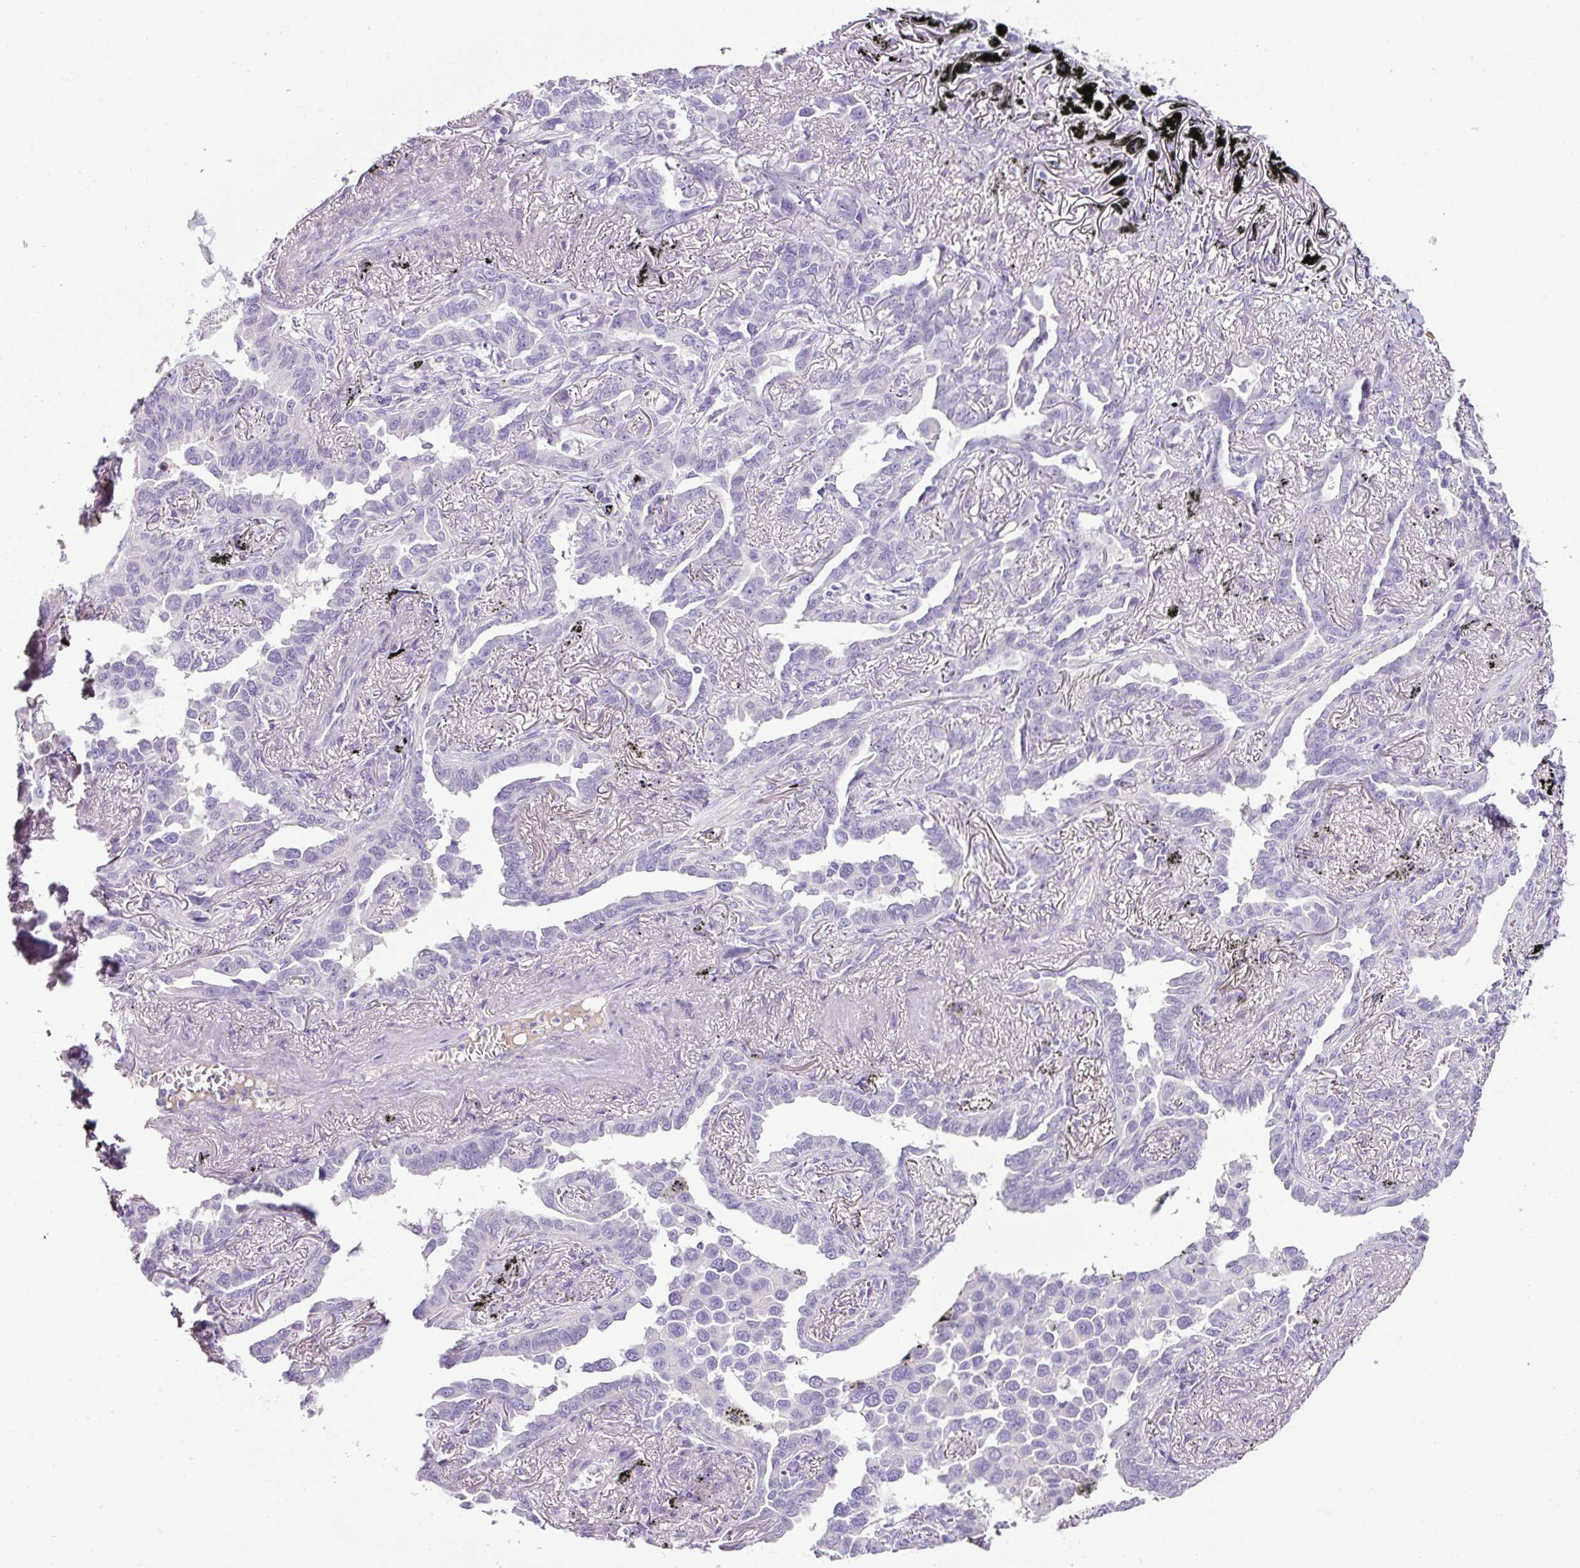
{"staining": {"intensity": "negative", "quantity": "none", "location": "none"}, "tissue": "lung cancer", "cell_type": "Tumor cells", "image_type": "cancer", "snomed": [{"axis": "morphology", "description": "Adenocarcinoma, NOS"}, {"axis": "topography", "description": "Lung"}], "caption": "An image of human adenocarcinoma (lung) is negative for staining in tumor cells.", "gene": "OR14A2", "patient": {"sex": "male", "age": 67}}